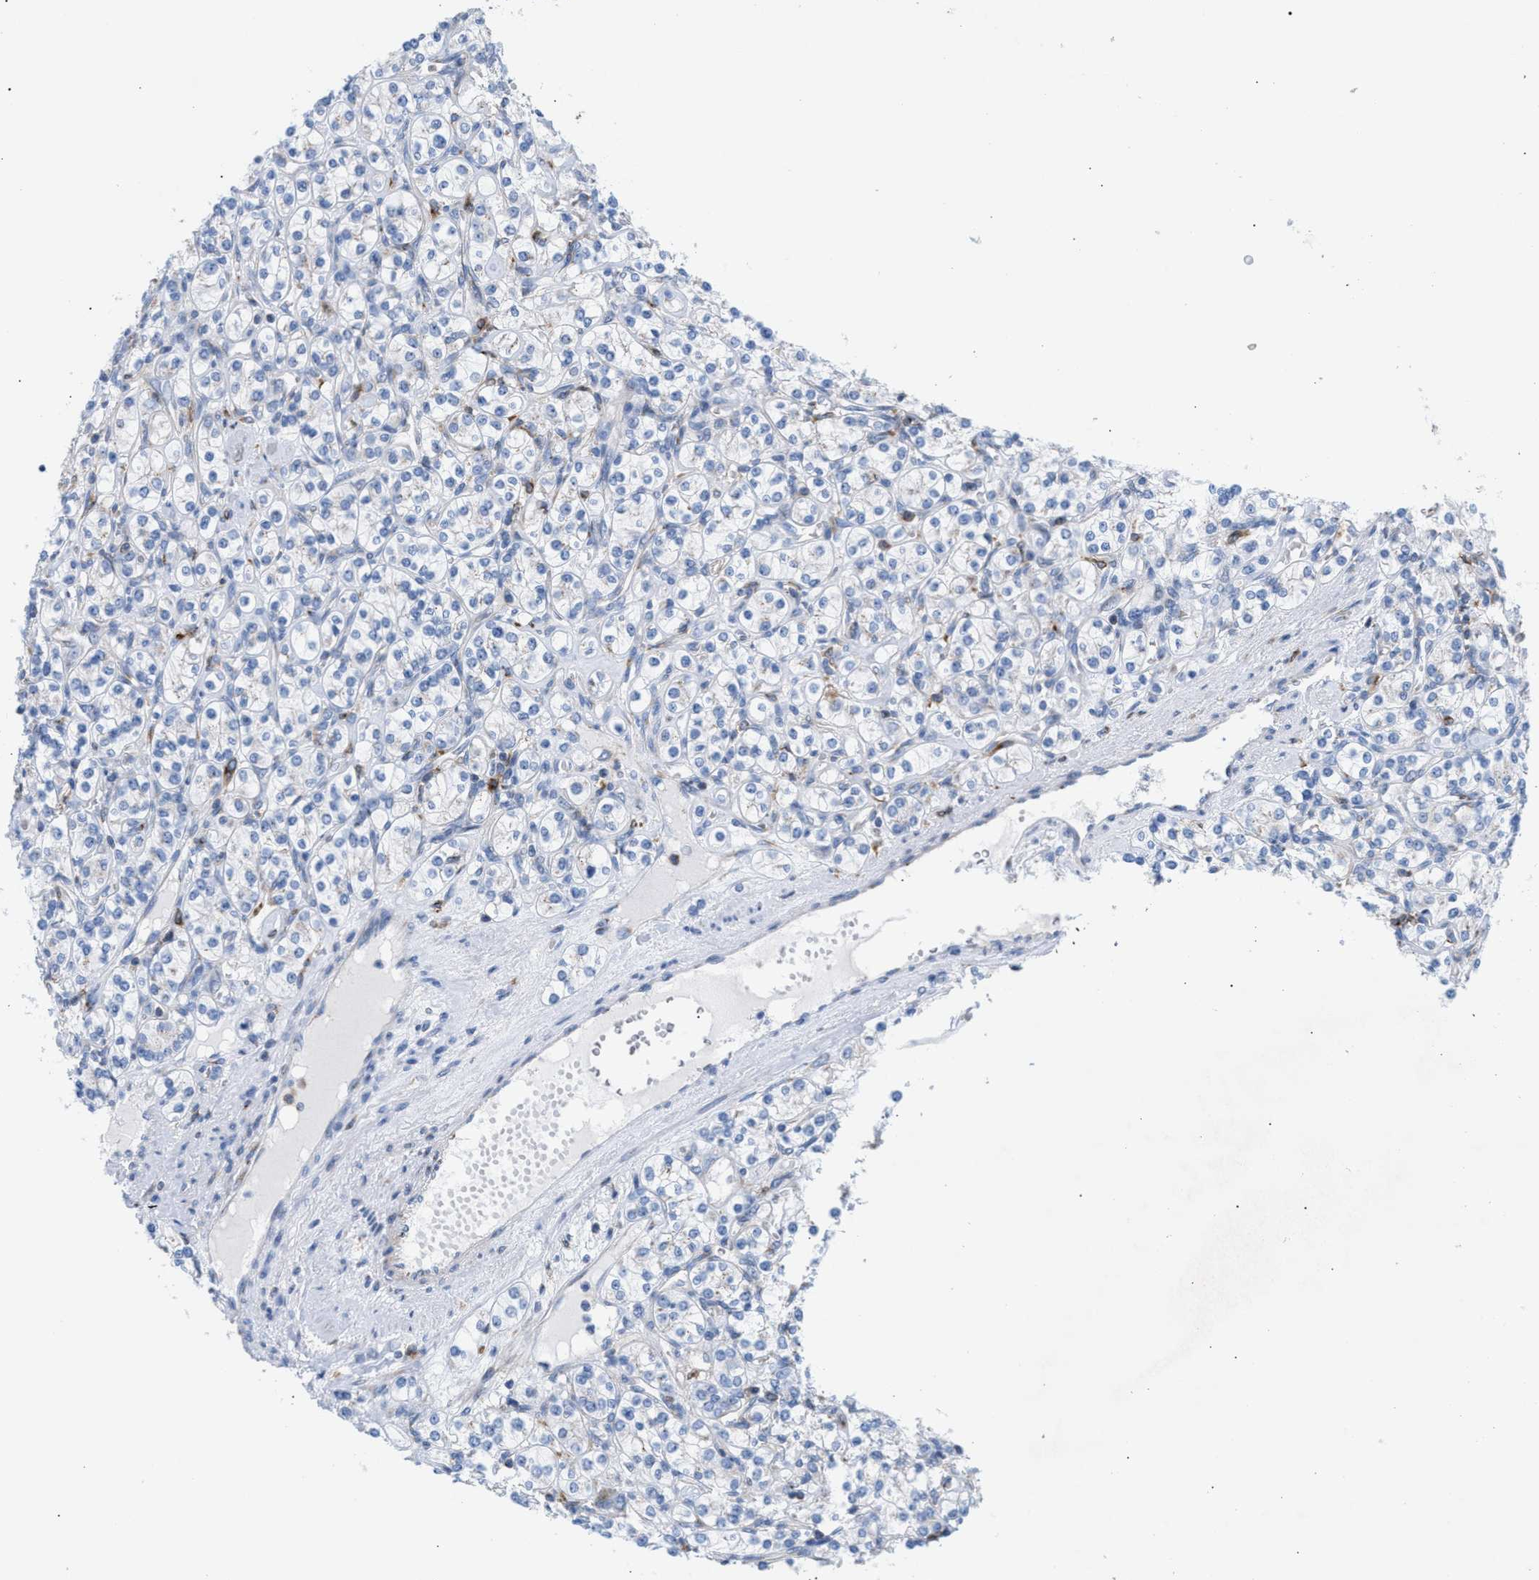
{"staining": {"intensity": "negative", "quantity": "none", "location": "none"}, "tissue": "renal cancer", "cell_type": "Tumor cells", "image_type": "cancer", "snomed": [{"axis": "morphology", "description": "Adenocarcinoma, NOS"}, {"axis": "topography", "description": "Kidney"}], "caption": "Immunohistochemistry (IHC) micrograph of neoplastic tissue: human adenocarcinoma (renal) stained with DAB displays no significant protein staining in tumor cells.", "gene": "TACC3", "patient": {"sex": "male", "age": 77}}